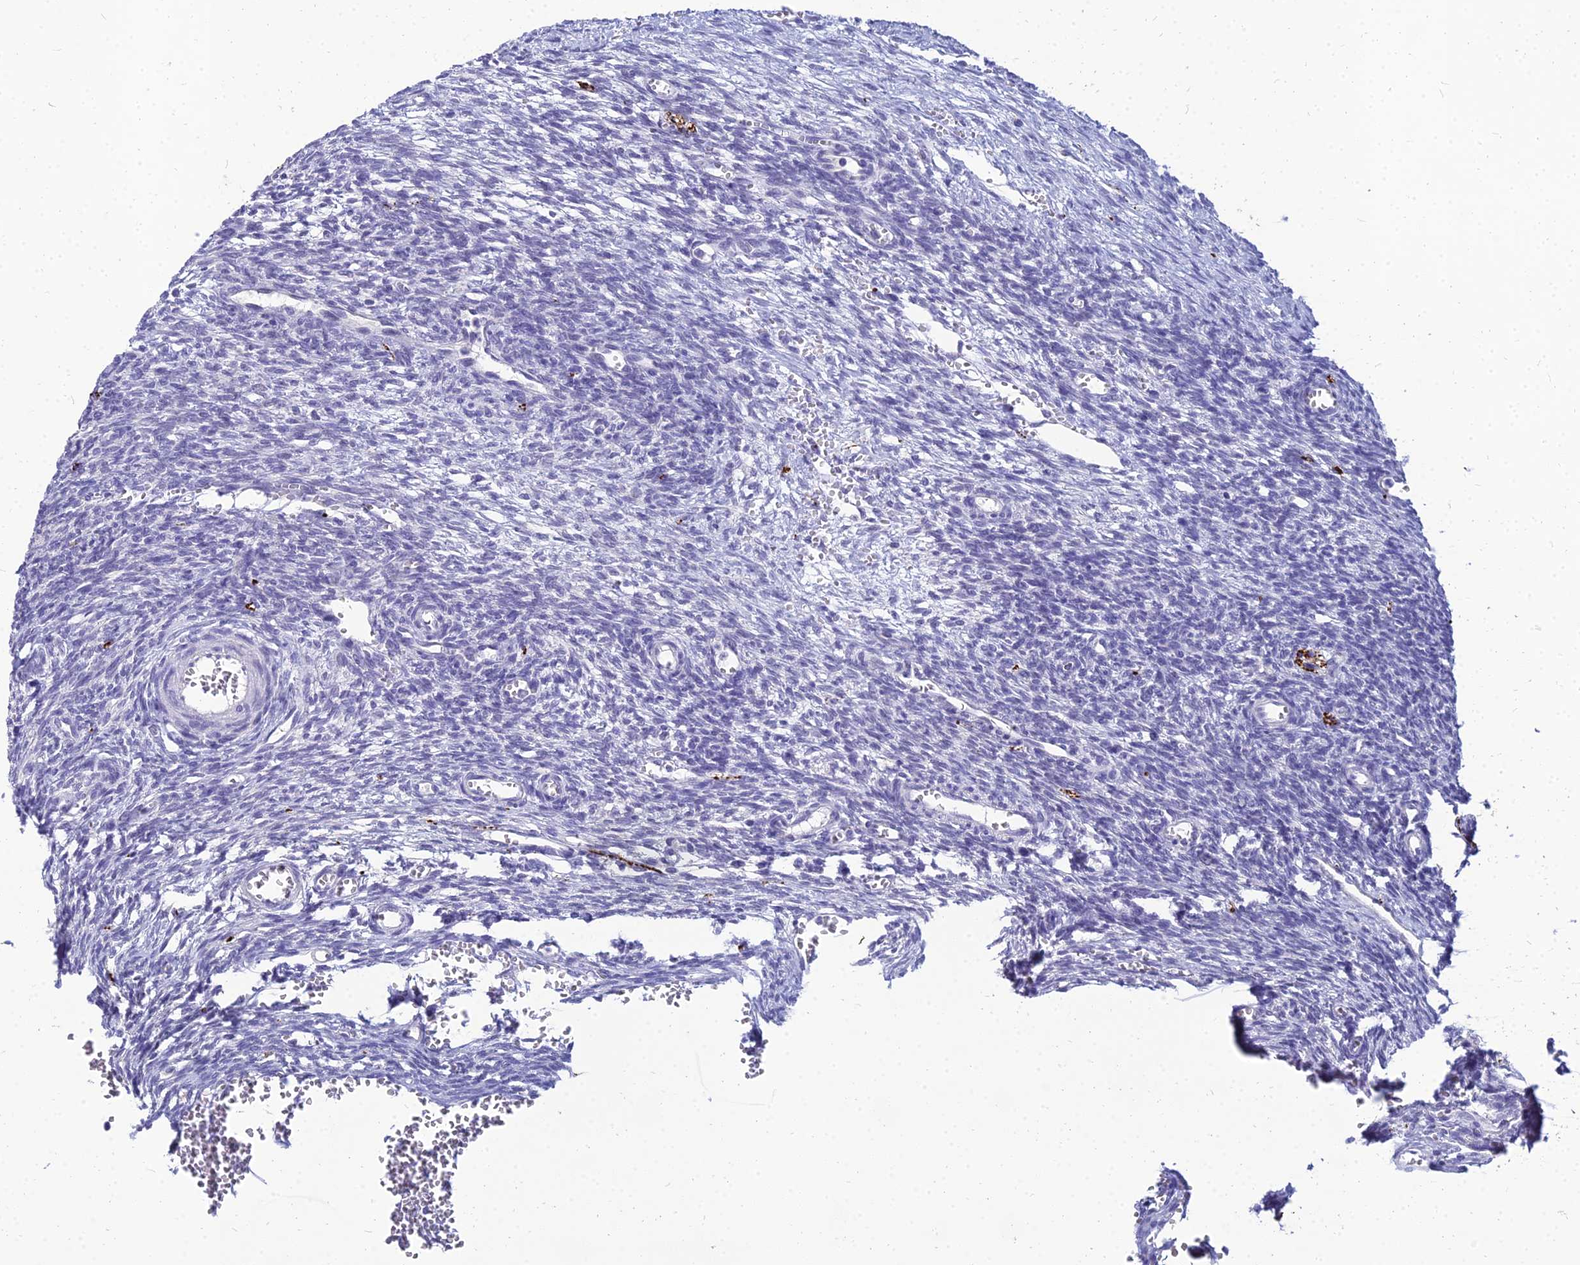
{"staining": {"intensity": "negative", "quantity": "none", "location": "none"}, "tissue": "ovary", "cell_type": "Ovarian stroma cells", "image_type": "normal", "snomed": [{"axis": "morphology", "description": "Normal tissue, NOS"}, {"axis": "topography", "description": "Ovary"}], "caption": "IHC histopathology image of normal ovary: human ovary stained with DAB (3,3'-diaminobenzidine) demonstrates no significant protein positivity in ovarian stroma cells. Nuclei are stained in blue.", "gene": "NPY", "patient": {"sex": "female", "age": 39}}